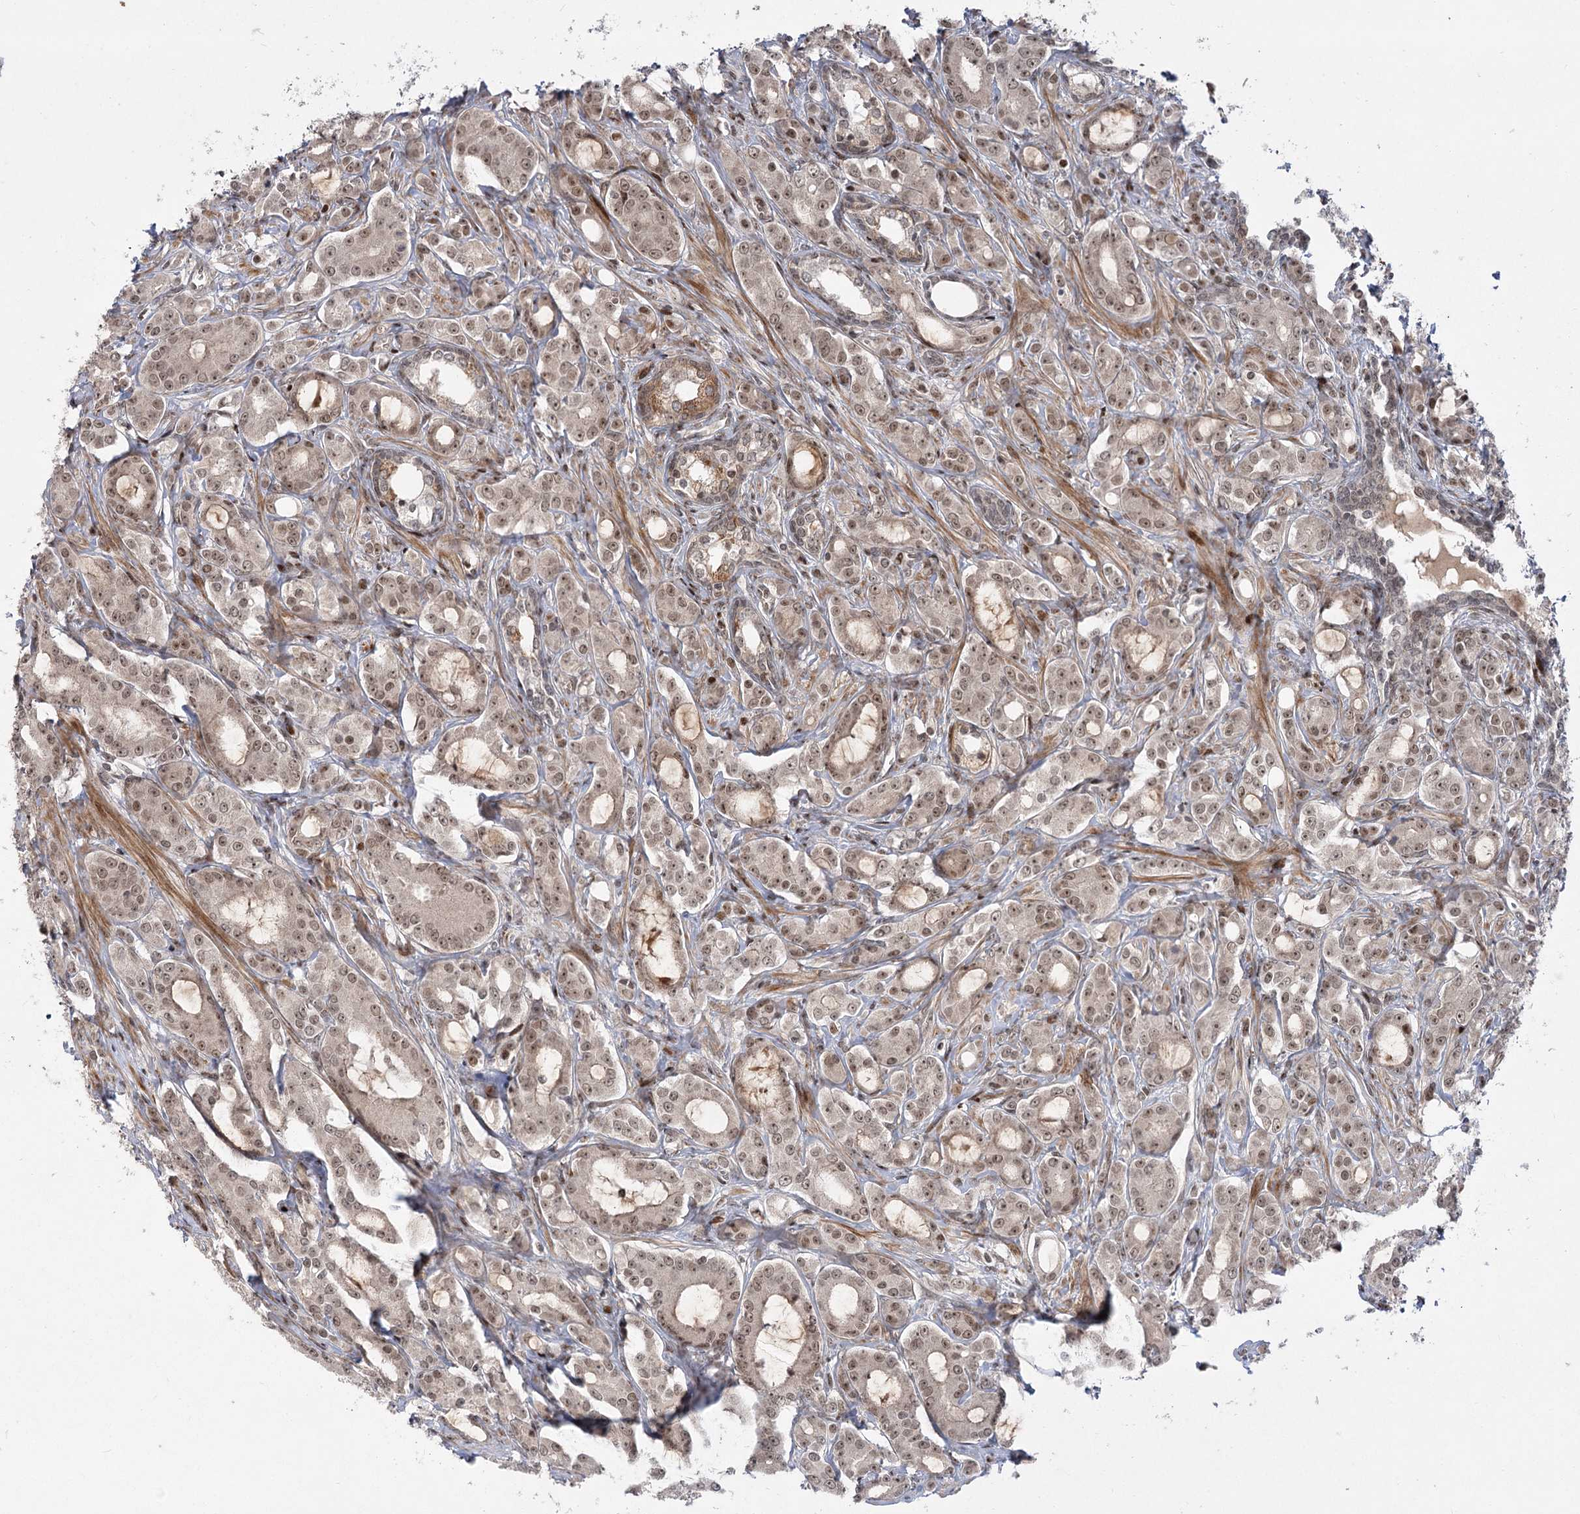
{"staining": {"intensity": "weak", "quantity": "25%-75%", "location": "nuclear"}, "tissue": "prostate cancer", "cell_type": "Tumor cells", "image_type": "cancer", "snomed": [{"axis": "morphology", "description": "Adenocarcinoma, High grade"}, {"axis": "topography", "description": "Prostate"}], "caption": "Brown immunohistochemical staining in human prostate cancer (adenocarcinoma (high-grade)) exhibits weak nuclear expression in approximately 25%-75% of tumor cells. (Brightfield microscopy of DAB IHC at high magnification).", "gene": "HELQ", "patient": {"sex": "male", "age": 72}}